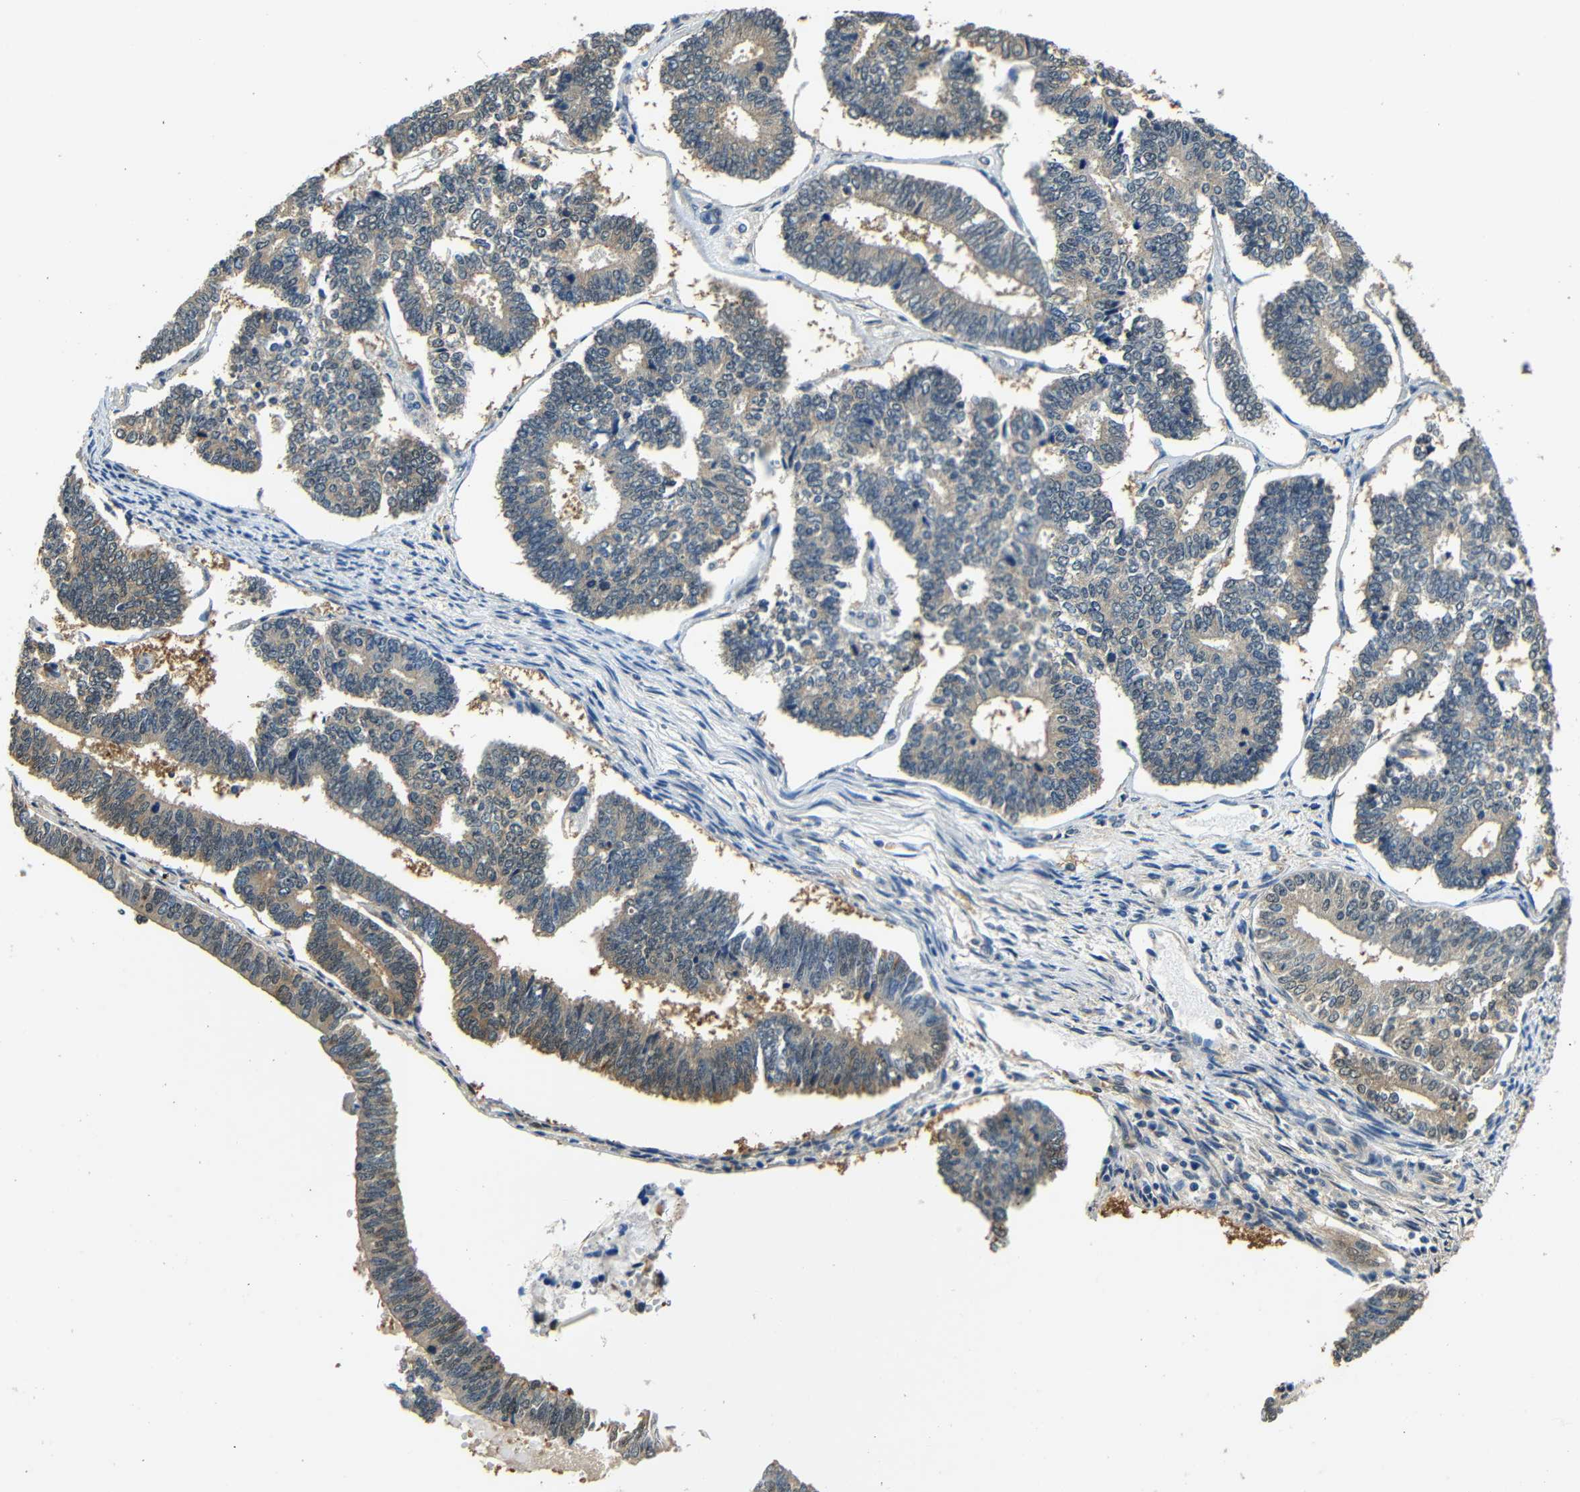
{"staining": {"intensity": "weak", "quantity": ">75%", "location": "cytoplasmic/membranous"}, "tissue": "endometrial cancer", "cell_type": "Tumor cells", "image_type": "cancer", "snomed": [{"axis": "morphology", "description": "Adenocarcinoma, NOS"}, {"axis": "topography", "description": "Endometrium"}], "caption": "Tumor cells reveal low levels of weak cytoplasmic/membranous expression in about >75% of cells in human endometrial cancer. (Brightfield microscopy of DAB IHC at high magnification).", "gene": "ADAP1", "patient": {"sex": "female", "age": 70}}